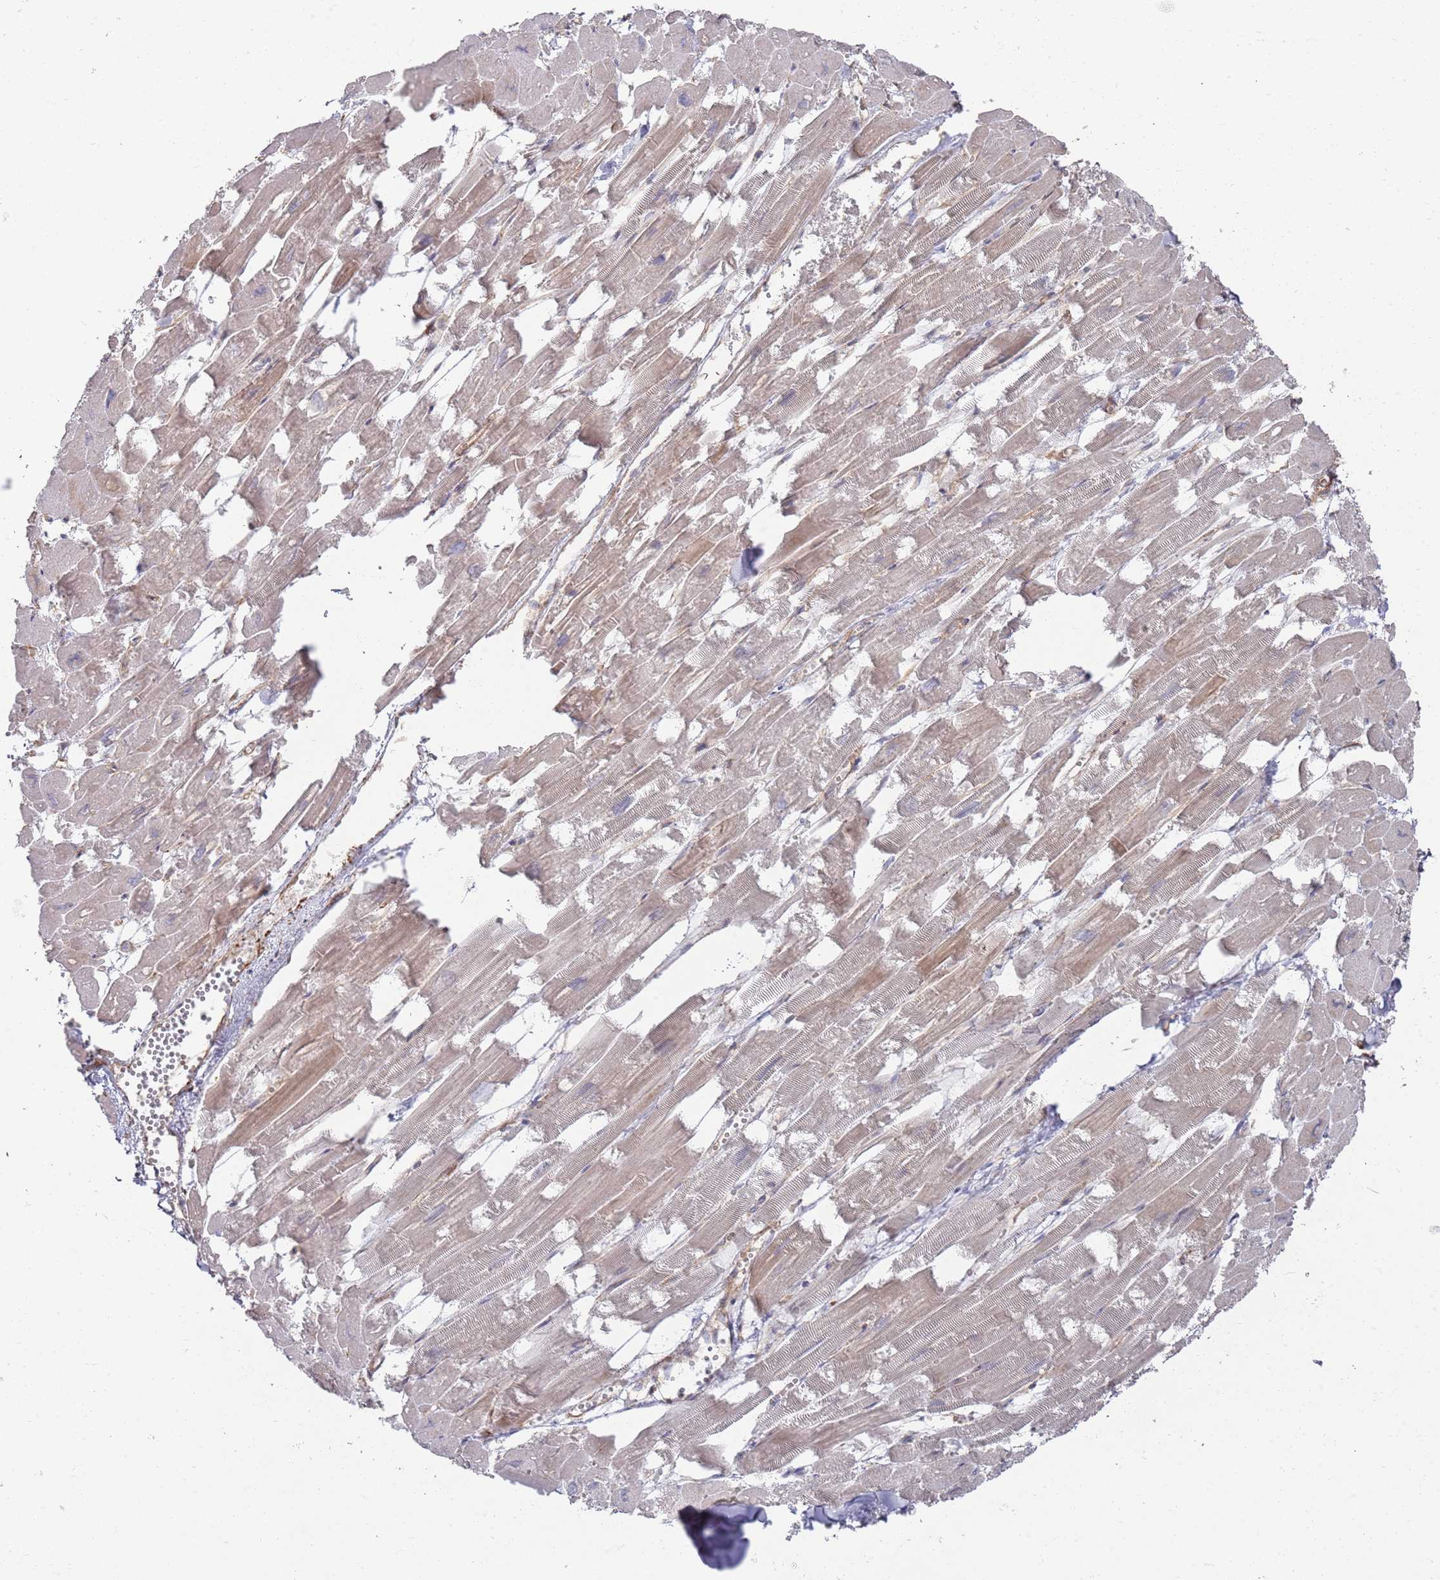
{"staining": {"intensity": "weak", "quantity": "25%-75%", "location": "cytoplasmic/membranous"}, "tissue": "heart muscle", "cell_type": "Cardiomyocytes", "image_type": "normal", "snomed": [{"axis": "morphology", "description": "Normal tissue, NOS"}, {"axis": "topography", "description": "Heart"}], "caption": "Cardiomyocytes reveal low levels of weak cytoplasmic/membranous staining in approximately 25%-75% of cells in benign heart muscle. The staining was performed using DAB, with brown indicating positive protein expression. Nuclei are stained blue with hematoxylin.", "gene": "PHF21A", "patient": {"sex": "male", "age": 54}}